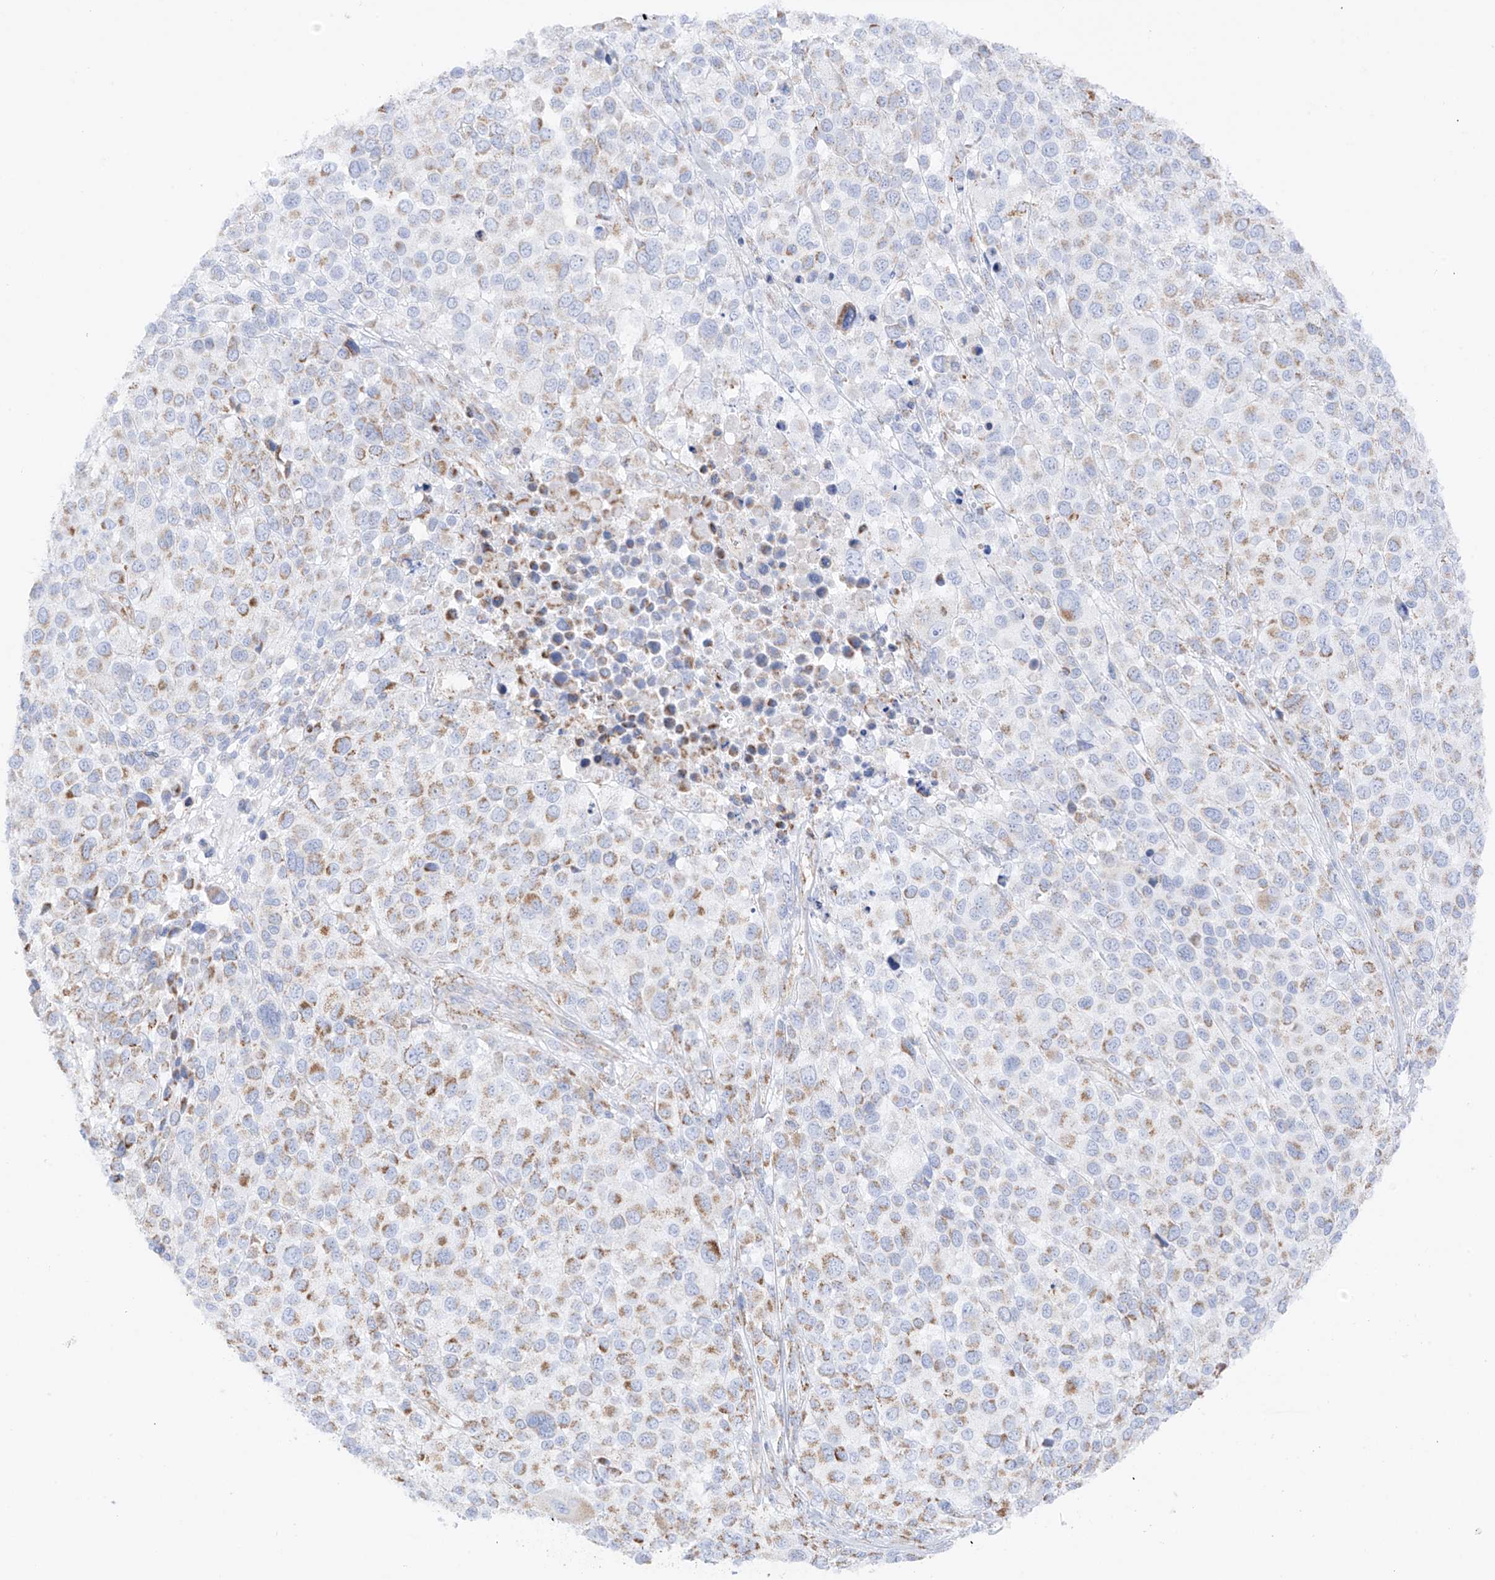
{"staining": {"intensity": "weak", "quantity": "25%-75%", "location": "cytoplasmic/membranous"}, "tissue": "melanoma", "cell_type": "Tumor cells", "image_type": "cancer", "snomed": [{"axis": "morphology", "description": "Malignant melanoma, NOS"}, {"axis": "topography", "description": "Skin of trunk"}], "caption": "Weak cytoplasmic/membranous protein staining is present in approximately 25%-75% of tumor cells in malignant melanoma.", "gene": "XKR3", "patient": {"sex": "male", "age": 71}}